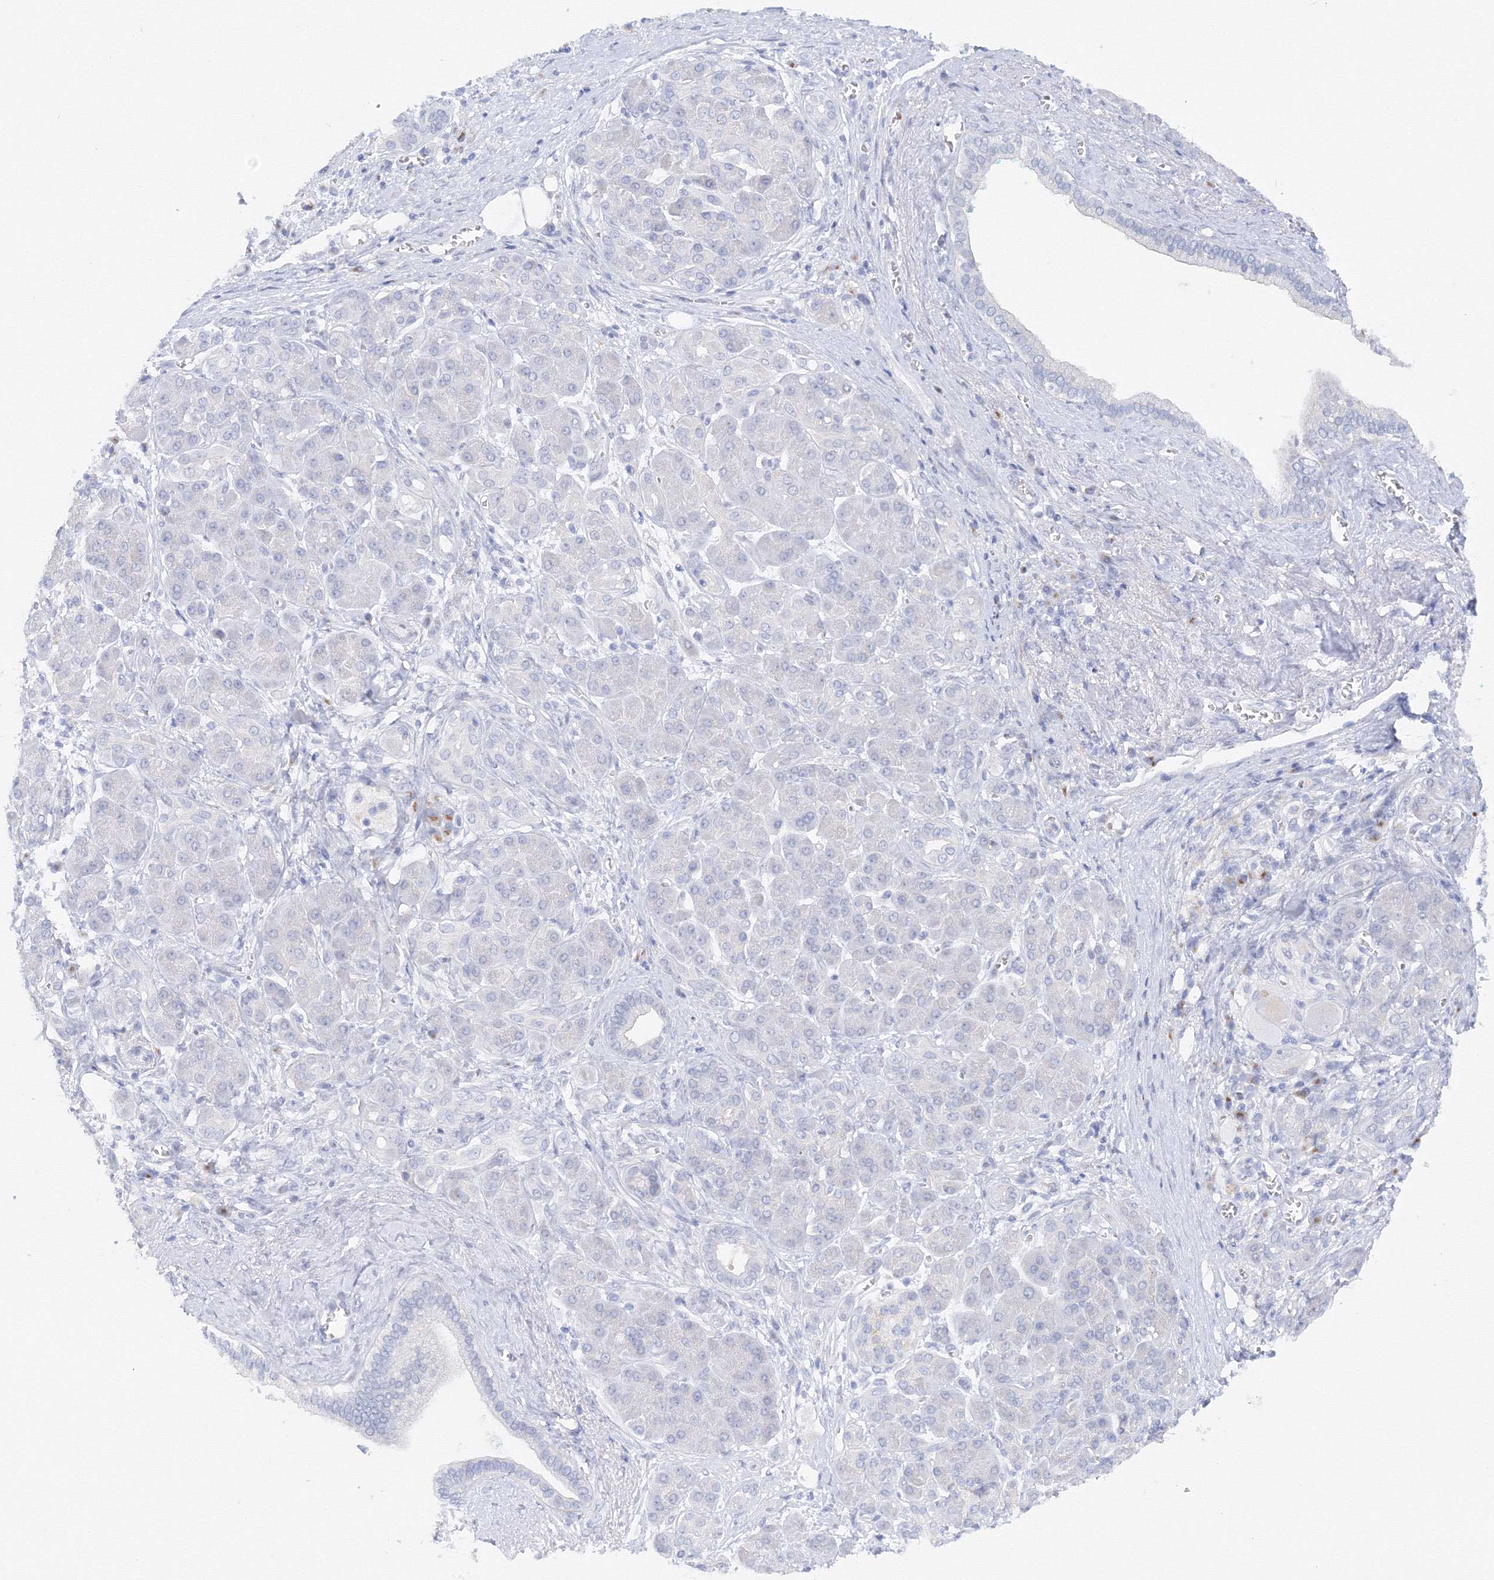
{"staining": {"intensity": "negative", "quantity": "none", "location": "none"}, "tissue": "pancreatic cancer", "cell_type": "Tumor cells", "image_type": "cancer", "snomed": [{"axis": "morphology", "description": "Adenocarcinoma, NOS"}, {"axis": "topography", "description": "Pancreas"}], "caption": "An image of human pancreatic cancer is negative for staining in tumor cells.", "gene": "TAMM41", "patient": {"sex": "male", "age": 78}}